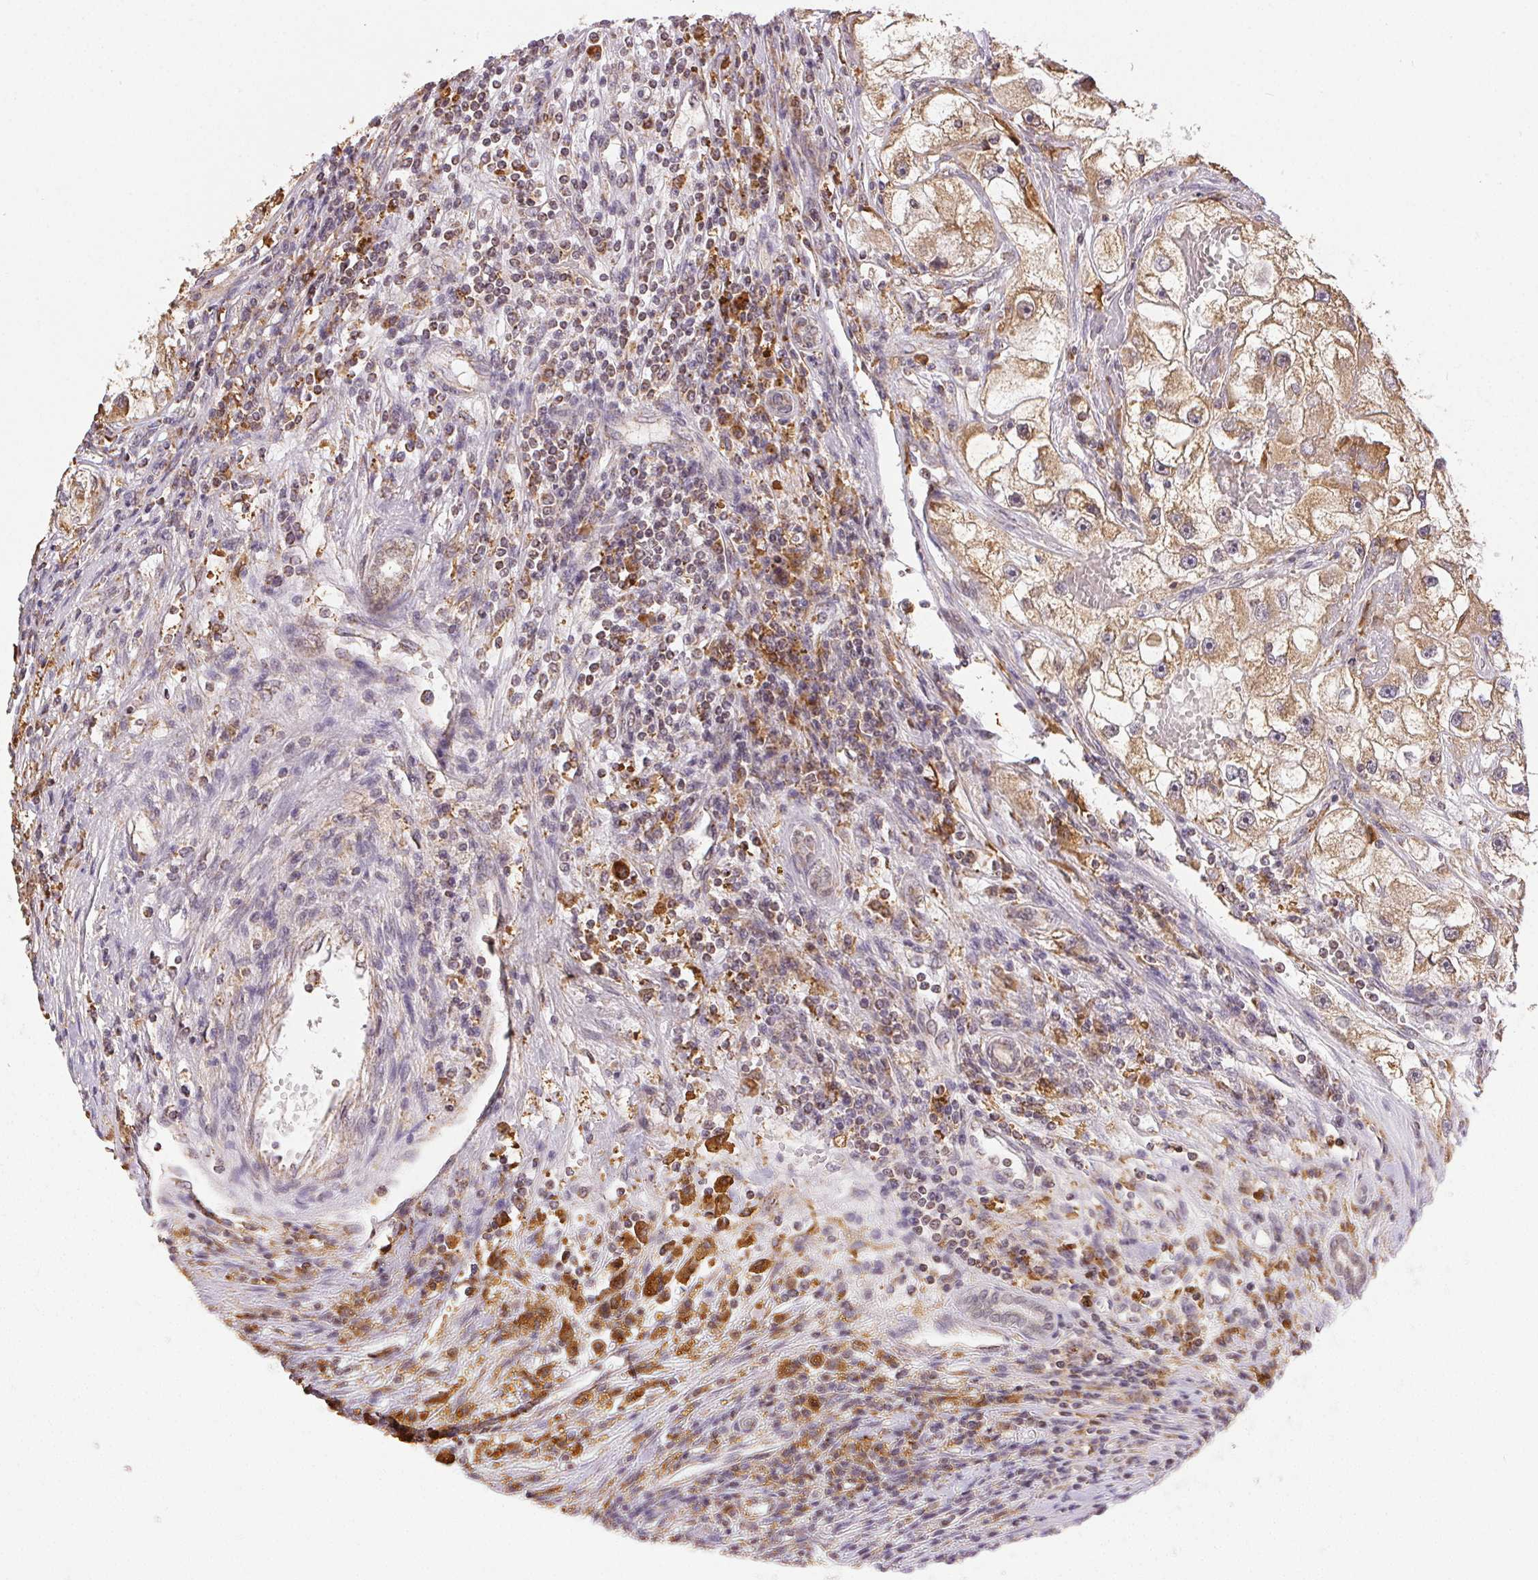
{"staining": {"intensity": "moderate", "quantity": ">75%", "location": "cytoplasmic/membranous"}, "tissue": "renal cancer", "cell_type": "Tumor cells", "image_type": "cancer", "snomed": [{"axis": "morphology", "description": "Adenocarcinoma, NOS"}, {"axis": "topography", "description": "Kidney"}], "caption": "IHC photomicrograph of adenocarcinoma (renal) stained for a protein (brown), which exhibits medium levels of moderate cytoplasmic/membranous staining in approximately >75% of tumor cells.", "gene": "PIWIL4", "patient": {"sex": "male", "age": 63}}